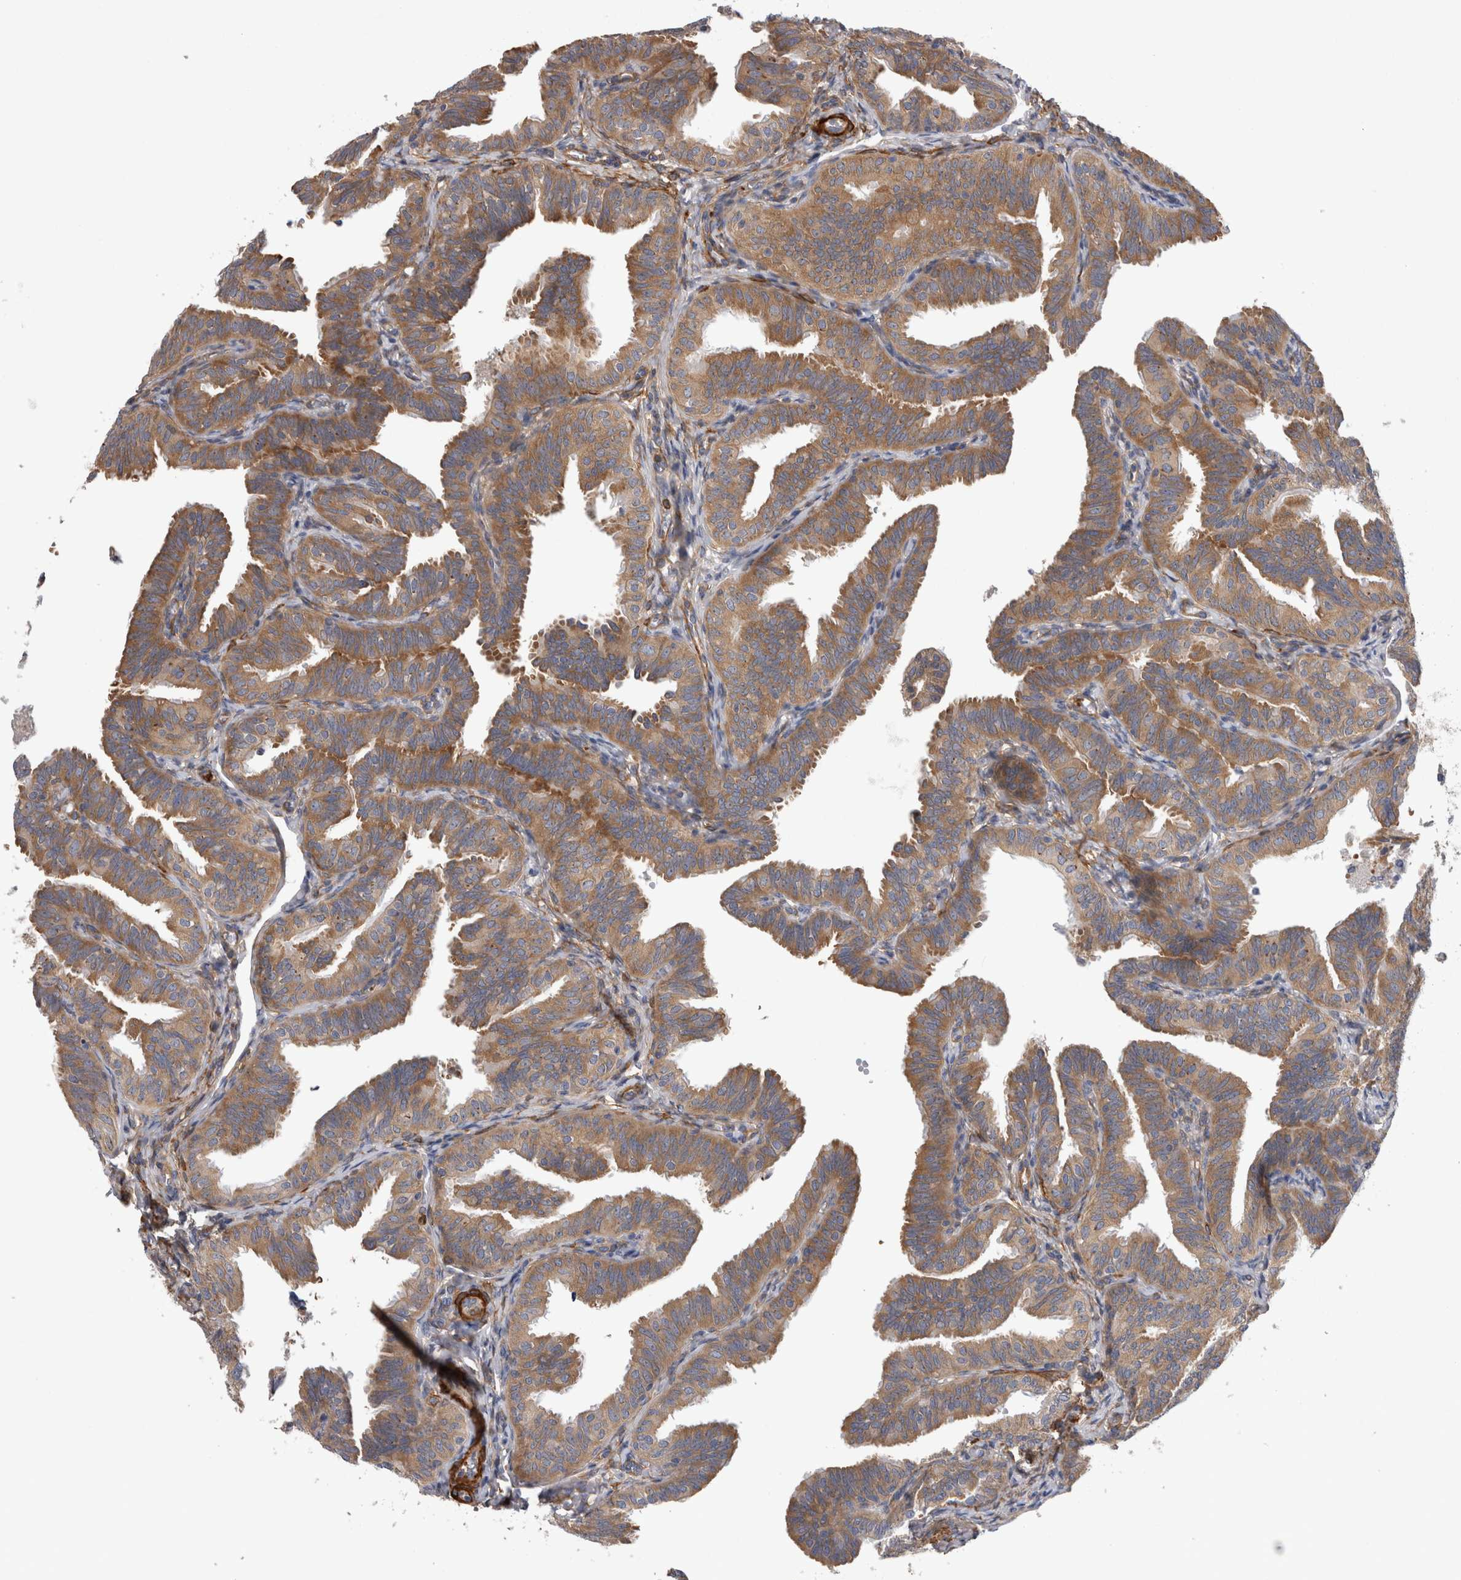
{"staining": {"intensity": "moderate", "quantity": ">75%", "location": "cytoplasmic/membranous"}, "tissue": "fallopian tube", "cell_type": "Glandular cells", "image_type": "normal", "snomed": [{"axis": "morphology", "description": "Normal tissue, NOS"}, {"axis": "topography", "description": "Fallopian tube"}], "caption": "Moderate cytoplasmic/membranous protein staining is identified in approximately >75% of glandular cells in fallopian tube. The protein of interest is stained brown, and the nuclei are stained in blue (DAB (3,3'-diaminobenzidine) IHC with brightfield microscopy, high magnification).", "gene": "EPRS1", "patient": {"sex": "female", "age": 35}}